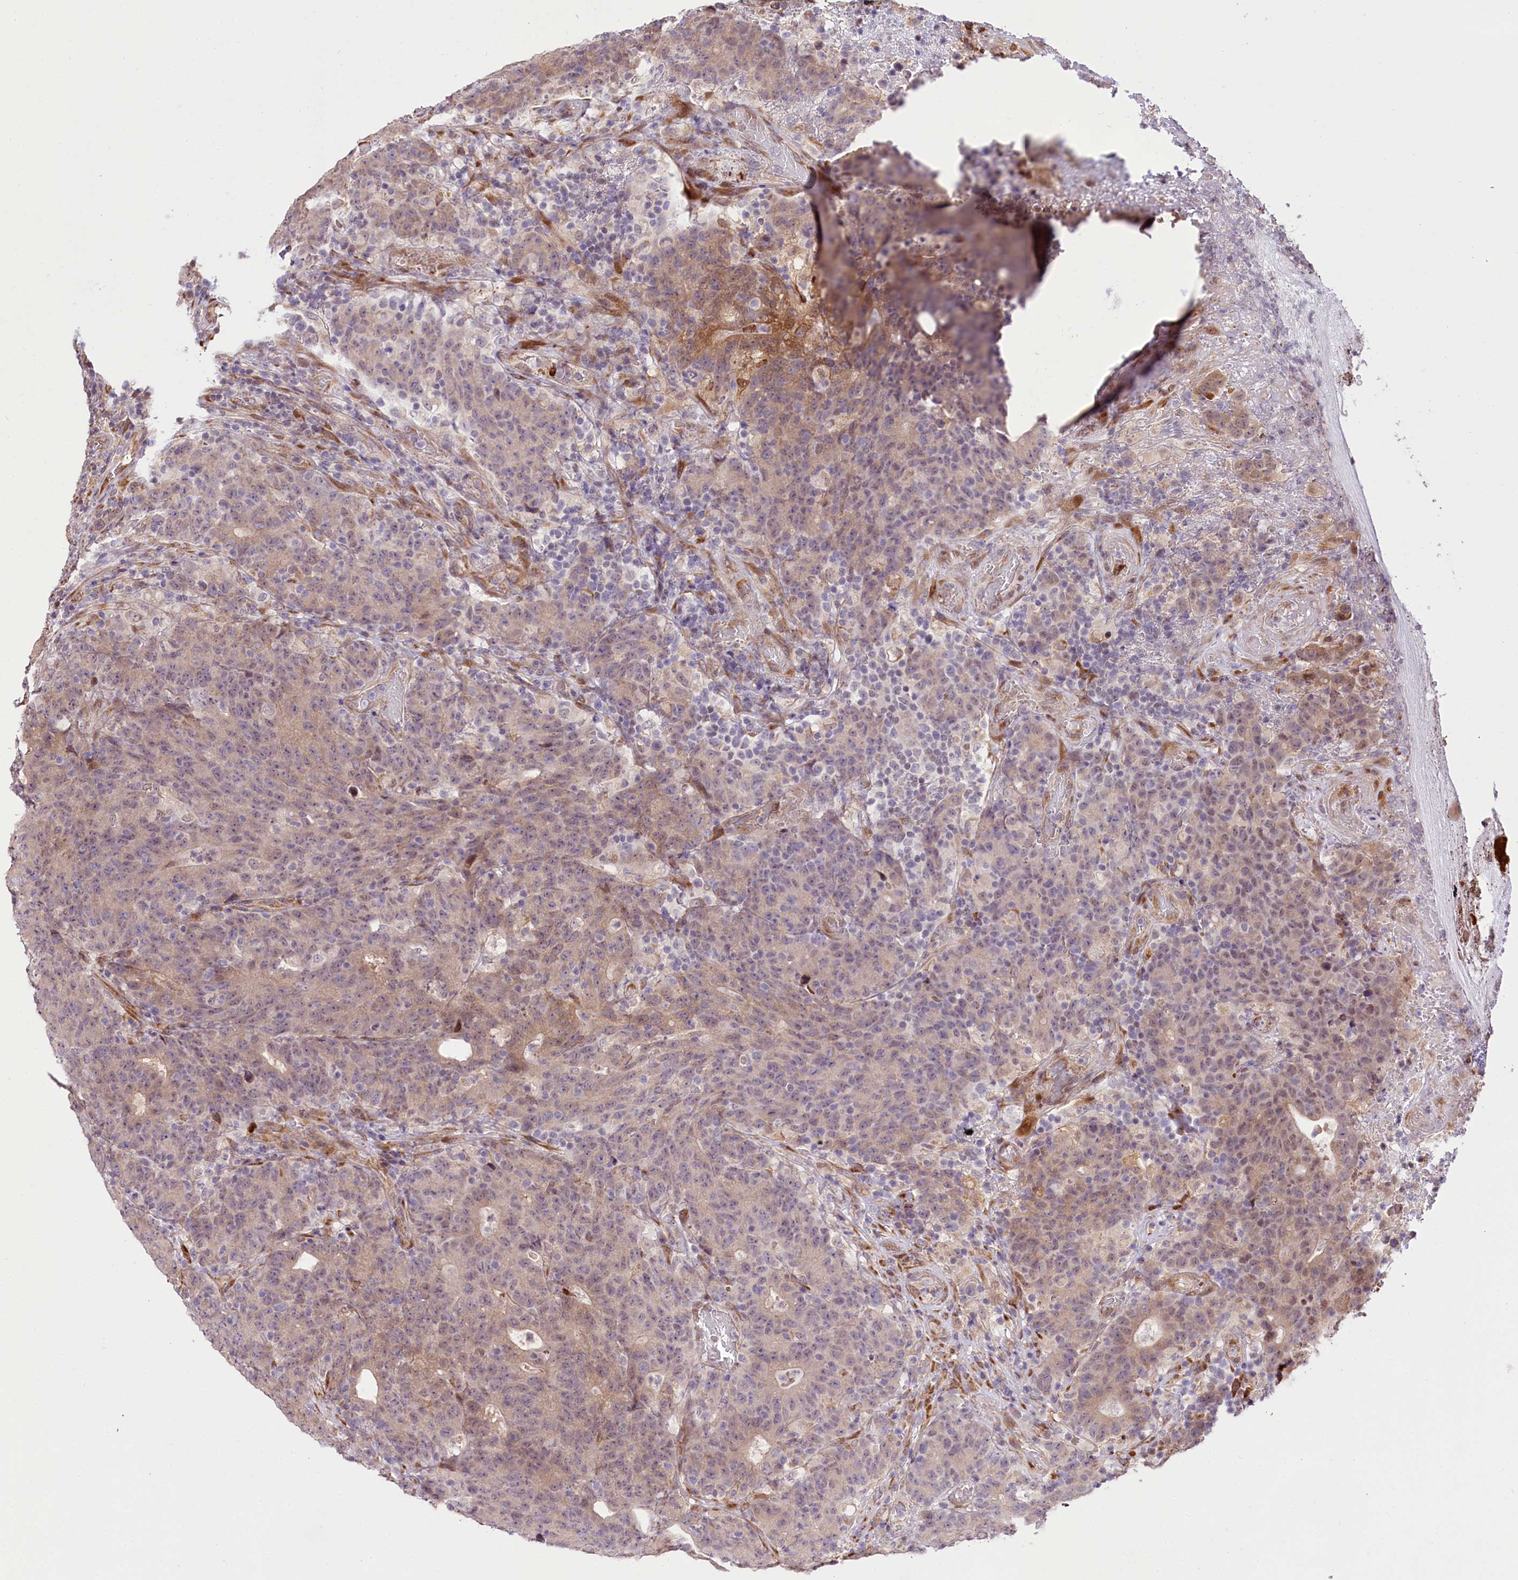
{"staining": {"intensity": "moderate", "quantity": "25%-75%", "location": "cytoplasmic/membranous"}, "tissue": "colorectal cancer", "cell_type": "Tumor cells", "image_type": "cancer", "snomed": [{"axis": "morphology", "description": "Adenocarcinoma, NOS"}, {"axis": "topography", "description": "Colon"}], "caption": "Immunohistochemistry (IHC) staining of colorectal cancer, which shows medium levels of moderate cytoplasmic/membranous positivity in approximately 25%-75% of tumor cells indicating moderate cytoplasmic/membranous protein staining. The staining was performed using DAB (3,3'-diaminobenzidine) (brown) for protein detection and nuclei were counterstained in hematoxylin (blue).", "gene": "CUTC", "patient": {"sex": "female", "age": 75}}